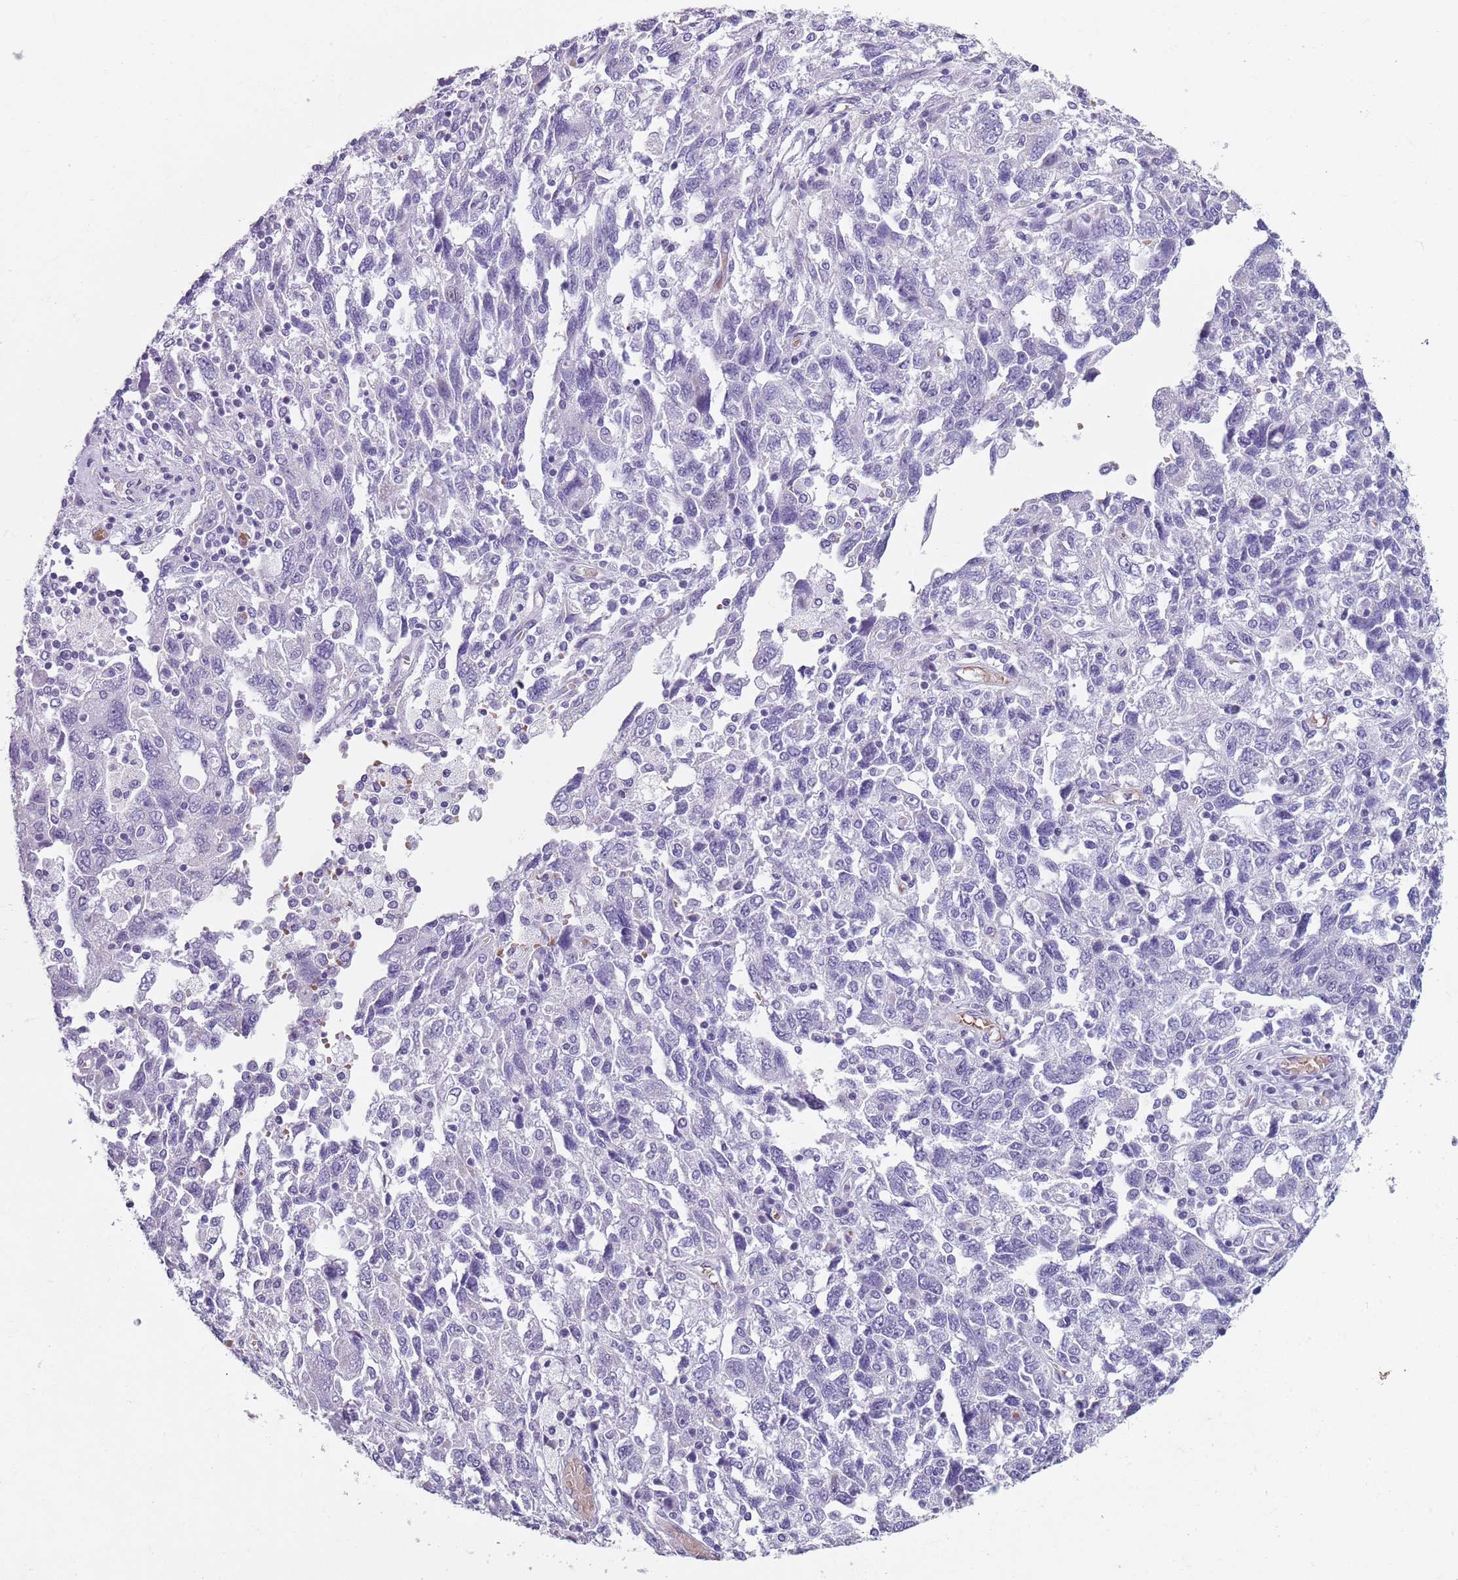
{"staining": {"intensity": "negative", "quantity": "none", "location": "none"}, "tissue": "ovarian cancer", "cell_type": "Tumor cells", "image_type": "cancer", "snomed": [{"axis": "morphology", "description": "Carcinoma, NOS"}, {"axis": "morphology", "description": "Cystadenocarcinoma, serous, NOS"}, {"axis": "topography", "description": "Ovary"}], "caption": "IHC of human carcinoma (ovarian) displays no positivity in tumor cells.", "gene": "SPESP1", "patient": {"sex": "female", "age": 69}}